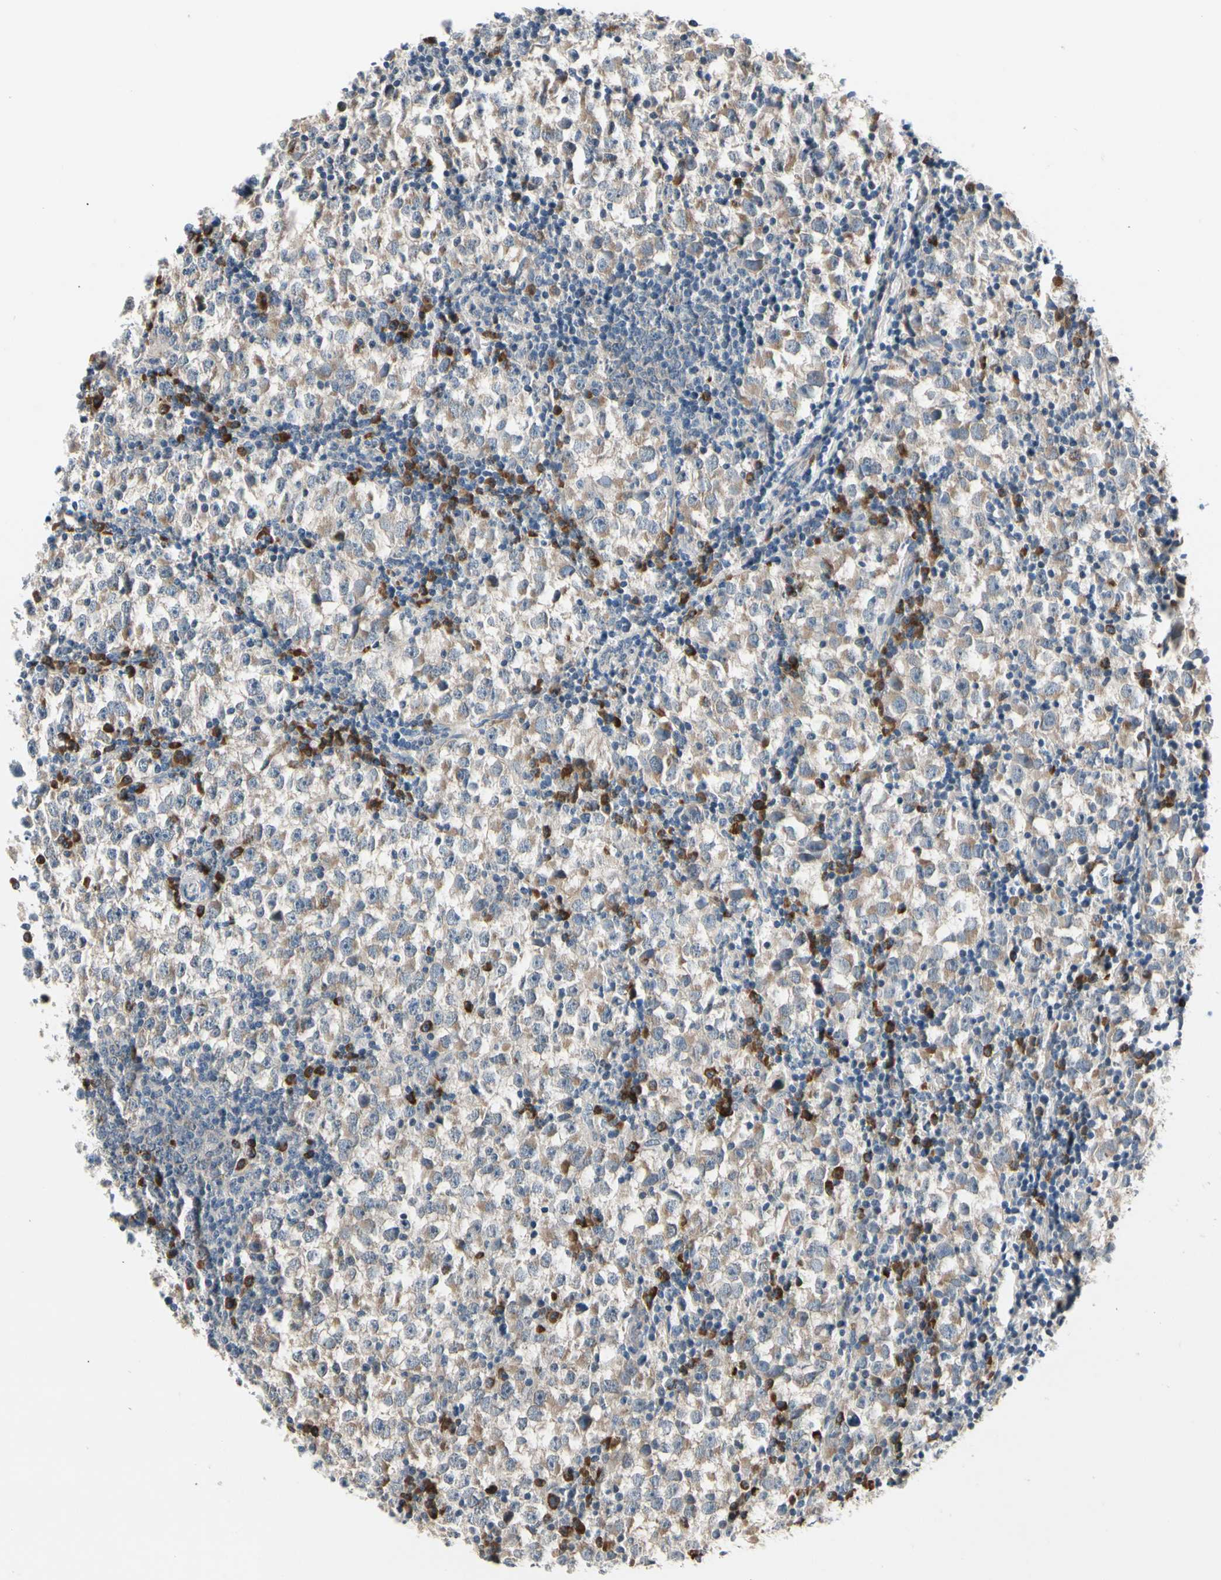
{"staining": {"intensity": "weak", "quantity": "25%-75%", "location": "cytoplasmic/membranous"}, "tissue": "testis cancer", "cell_type": "Tumor cells", "image_type": "cancer", "snomed": [{"axis": "morphology", "description": "Seminoma, NOS"}, {"axis": "topography", "description": "Testis"}], "caption": "The histopathology image demonstrates a brown stain indicating the presence of a protein in the cytoplasmic/membranous of tumor cells in testis seminoma.", "gene": "SELENOK", "patient": {"sex": "male", "age": 65}}